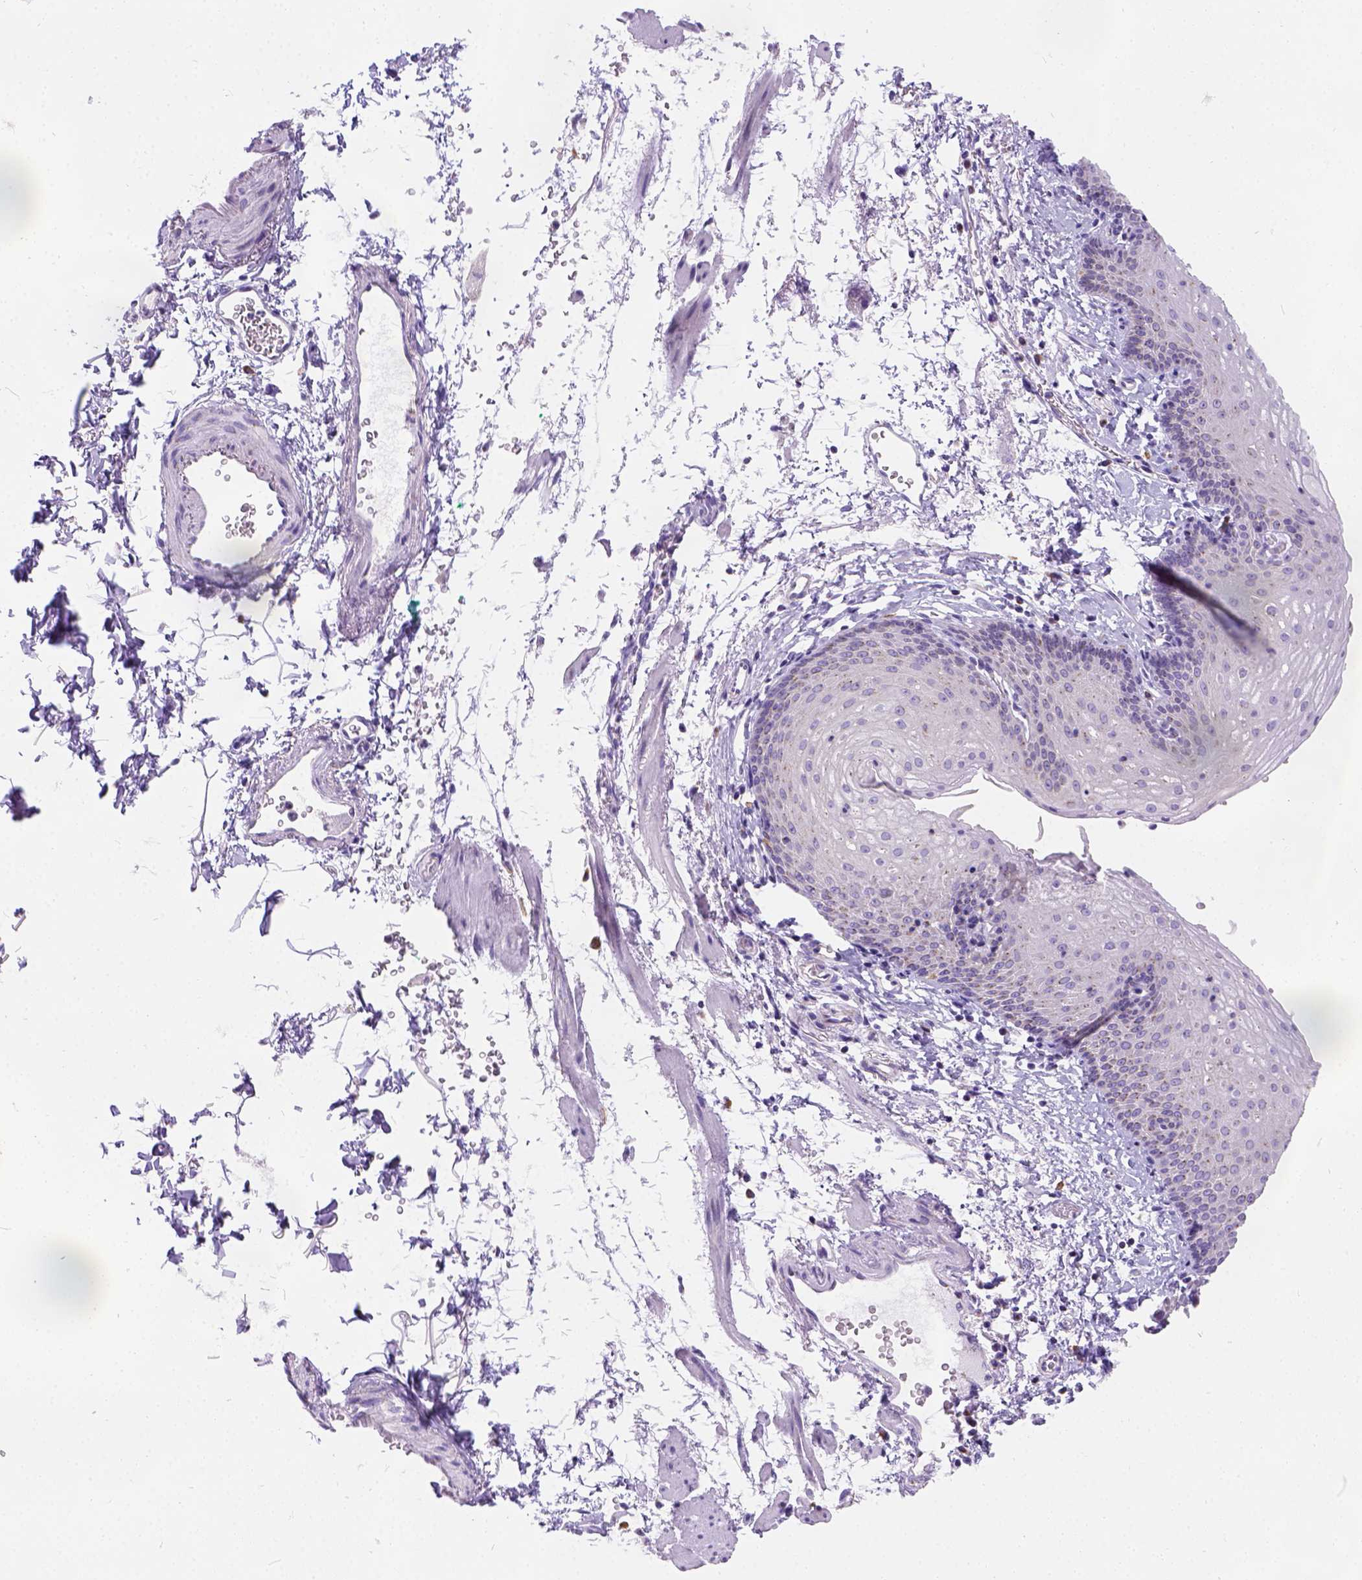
{"staining": {"intensity": "negative", "quantity": "none", "location": "none"}, "tissue": "esophagus", "cell_type": "Squamous epithelial cells", "image_type": "normal", "snomed": [{"axis": "morphology", "description": "Normal tissue, NOS"}, {"axis": "topography", "description": "Esophagus"}], "caption": "IHC of unremarkable esophagus reveals no positivity in squamous epithelial cells. (DAB immunohistochemistry (IHC), high magnification).", "gene": "PHF7", "patient": {"sex": "female", "age": 64}}